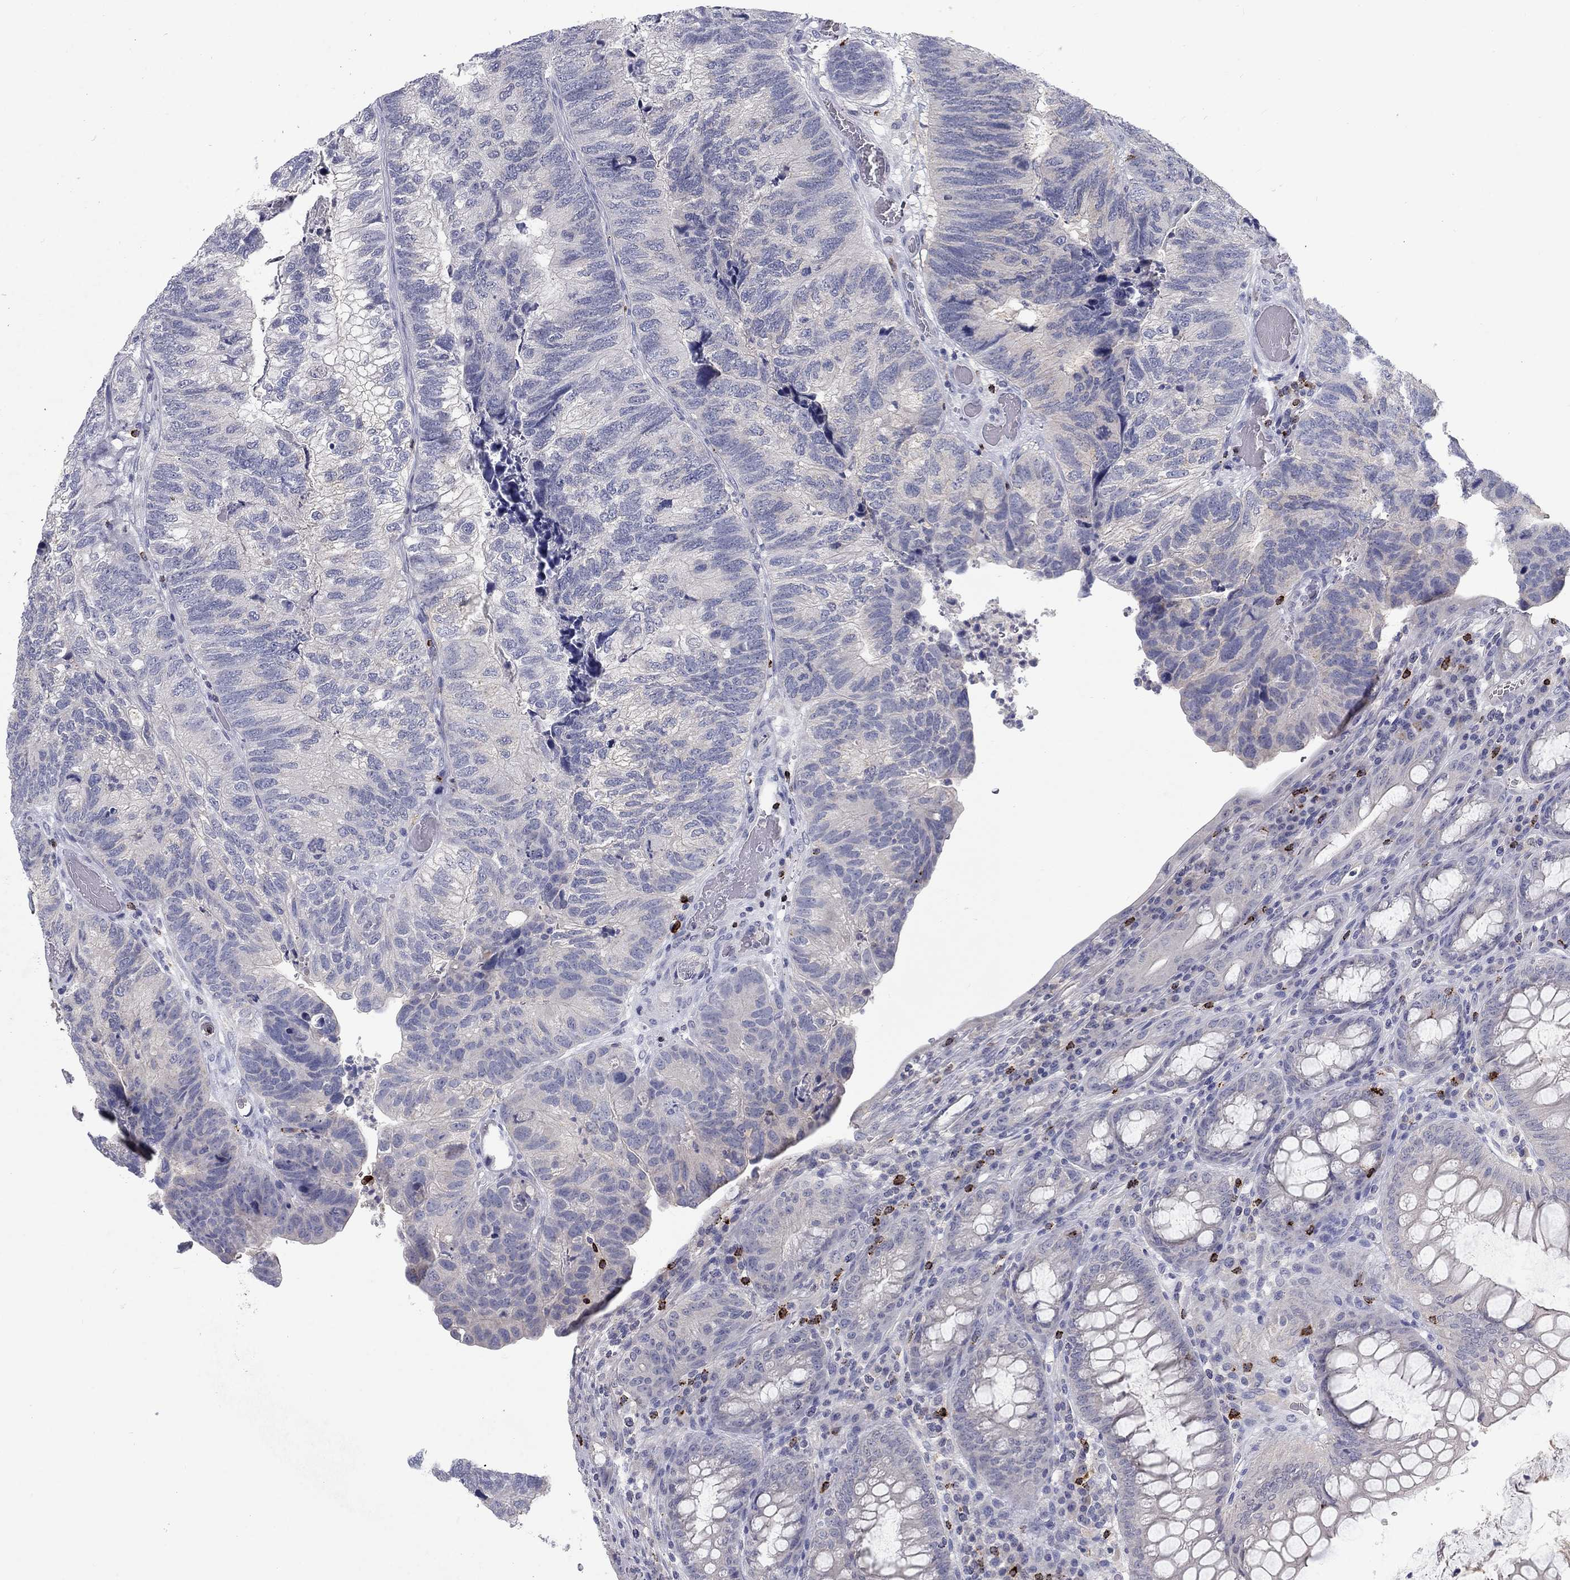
{"staining": {"intensity": "negative", "quantity": "none", "location": "none"}, "tissue": "colorectal cancer", "cell_type": "Tumor cells", "image_type": "cancer", "snomed": [{"axis": "morphology", "description": "Adenocarcinoma, NOS"}, {"axis": "topography", "description": "Colon"}], "caption": "There is no significant staining in tumor cells of colorectal cancer. The staining was performed using DAB (3,3'-diaminobenzidine) to visualize the protein expression in brown, while the nuclei were stained in blue with hematoxylin (Magnification: 20x).", "gene": "GZMA", "patient": {"sex": "female", "age": 67}}